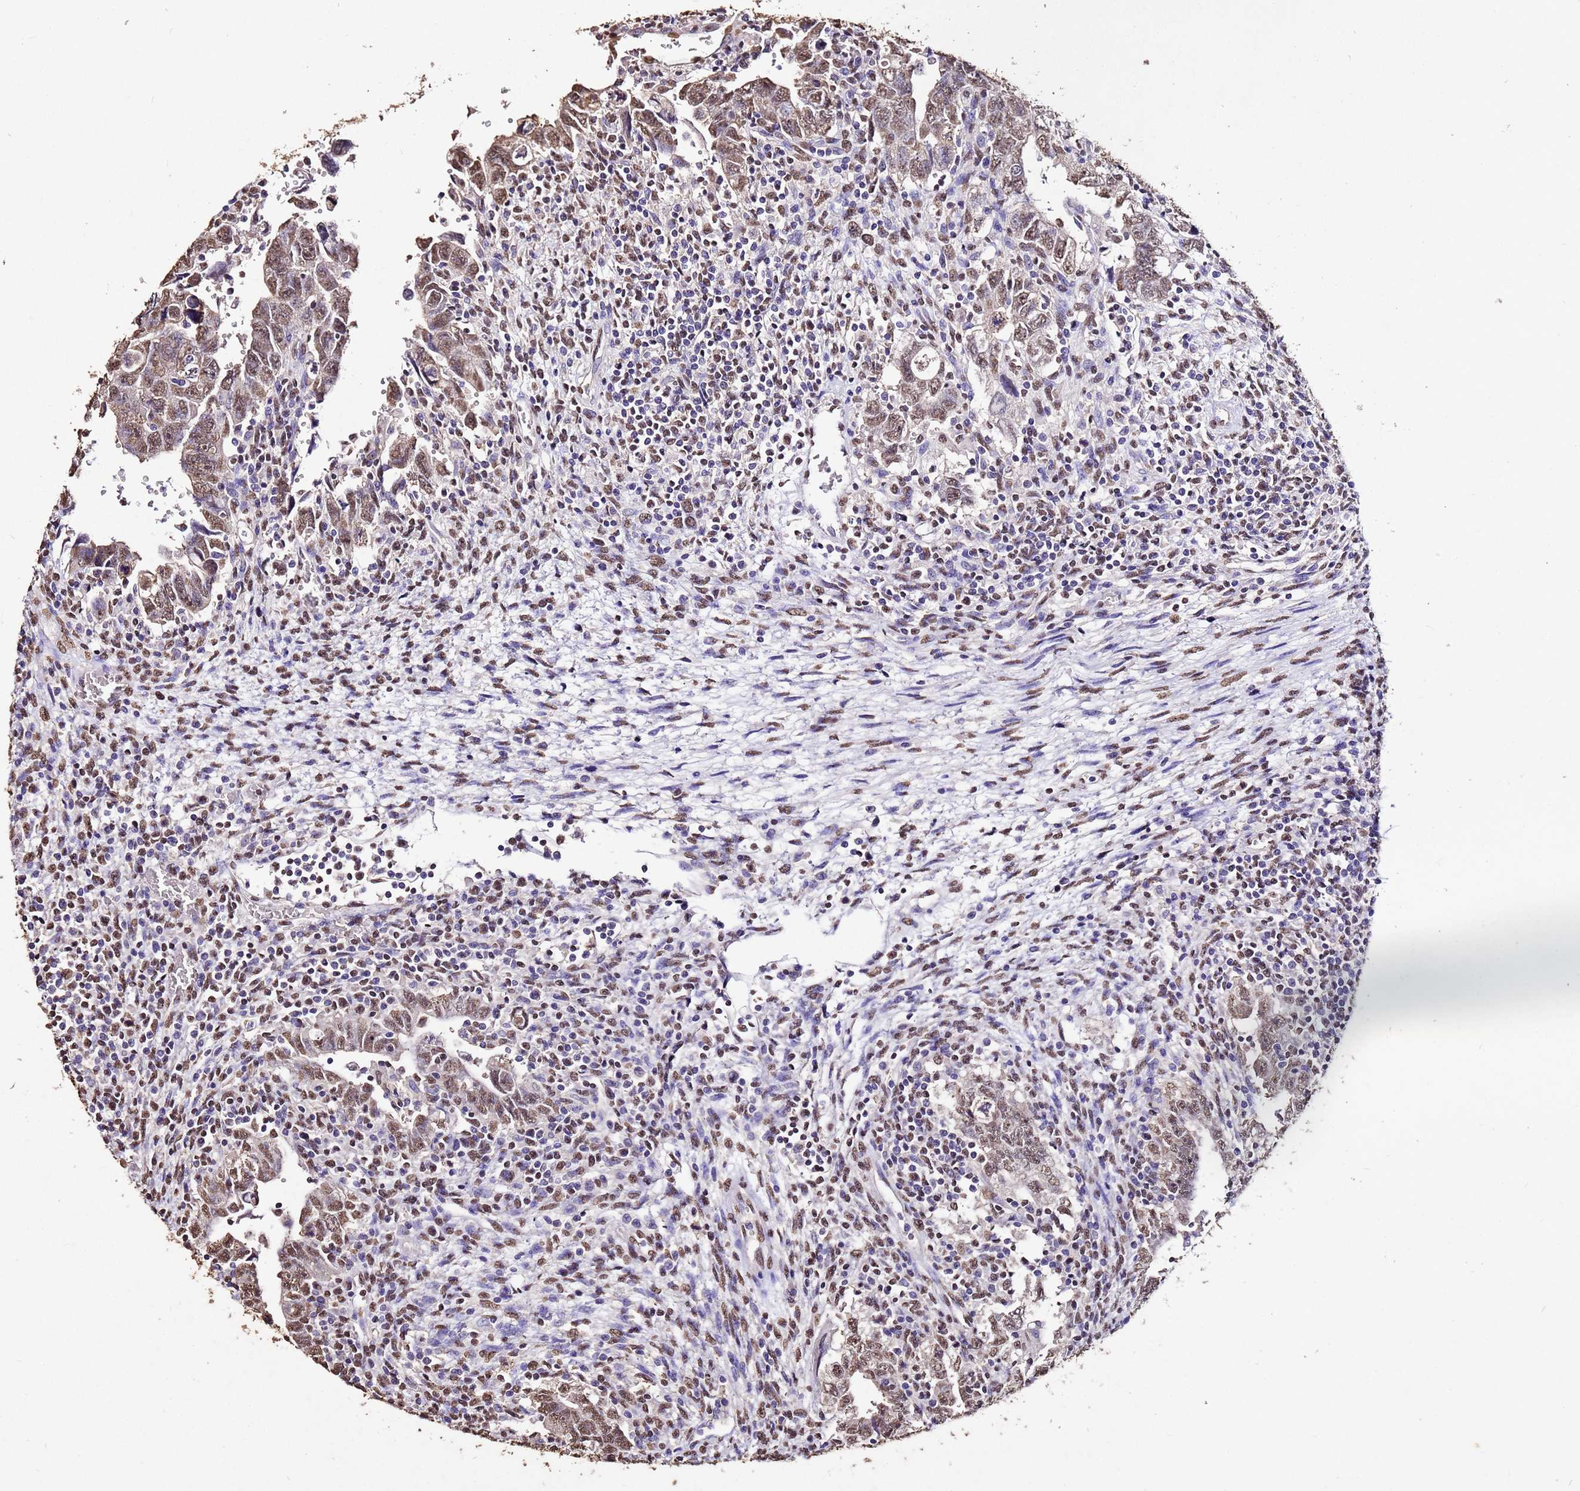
{"staining": {"intensity": "moderate", "quantity": ">75%", "location": "nuclear"}, "tissue": "testis cancer", "cell_type": "Tumor cells", "image_type": "cancer", "snomed": [{"axis": "morphology", "description": "Carcinoma, Embryonal, NOS"}, {"axis": "topography", "description": "Testis"}], "caption": "Protein analysis of testis embryonal carcinoma tissue reveals moderate nuclear staining in about >75% of tumor cells.", "gene": "MYOCD", "patient": {"sex": "male", "age": 28}}